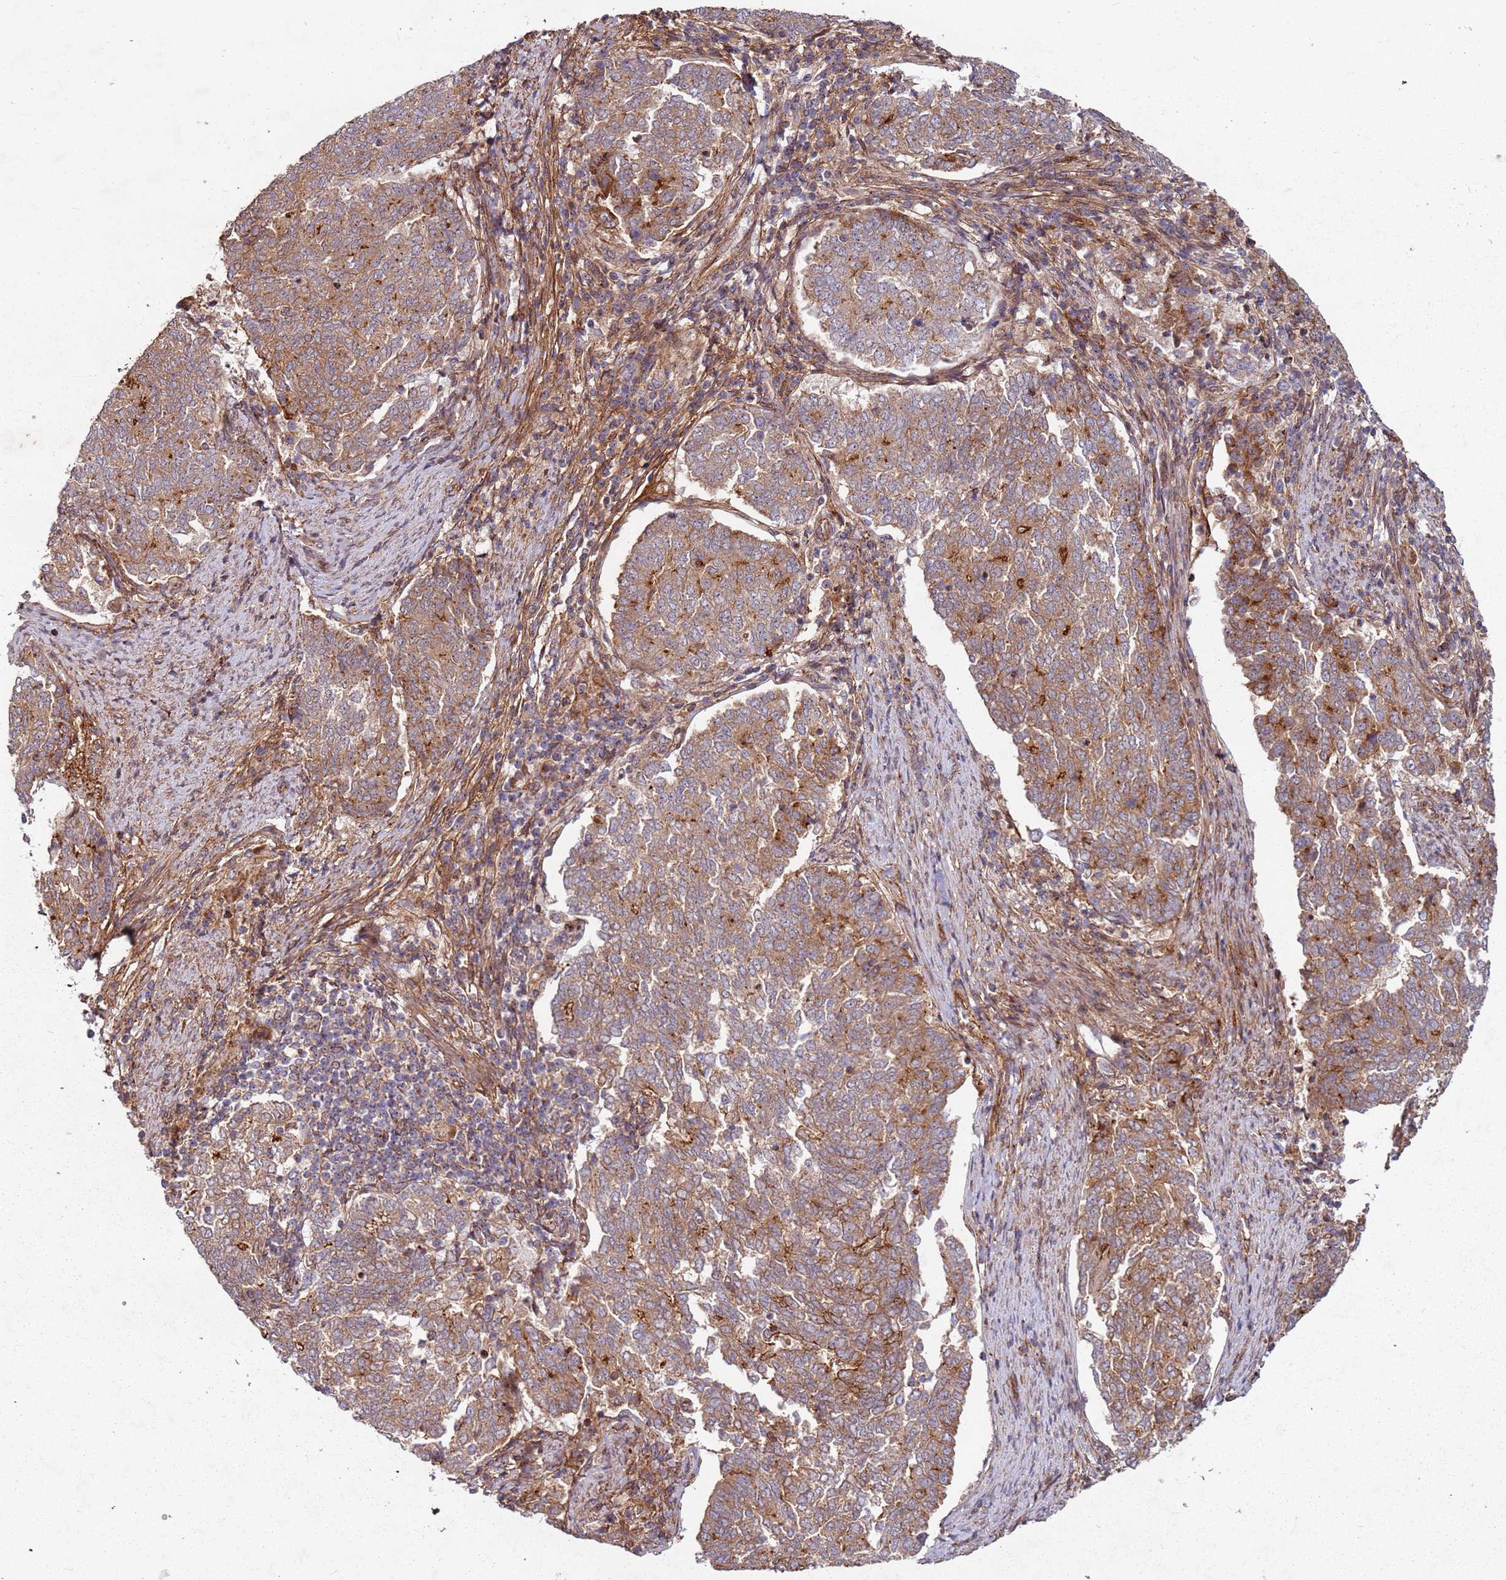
{"staining": {"intensity": "moderate", "quantity": ">75%", "location": "cytoplasmic/membranous"}, "tissue": "endometrial cancer", "cell_type": "Tumor cells", "image_type": "cancer", "snomed": [{"axis": "morphology", "description": "Adenocarcinoma, NOS"}, {"axis": "topography", "description": "Endometrium"}], "caption": "This is an image of immunohistochemistry staining of endometrial cancer (adenocarcinoma), which shows moderate staining in the cytoplasmic/membranous of tumor cells.", "gene": "C2CD4B", "patient": {"sex": "female", "age": 80}}